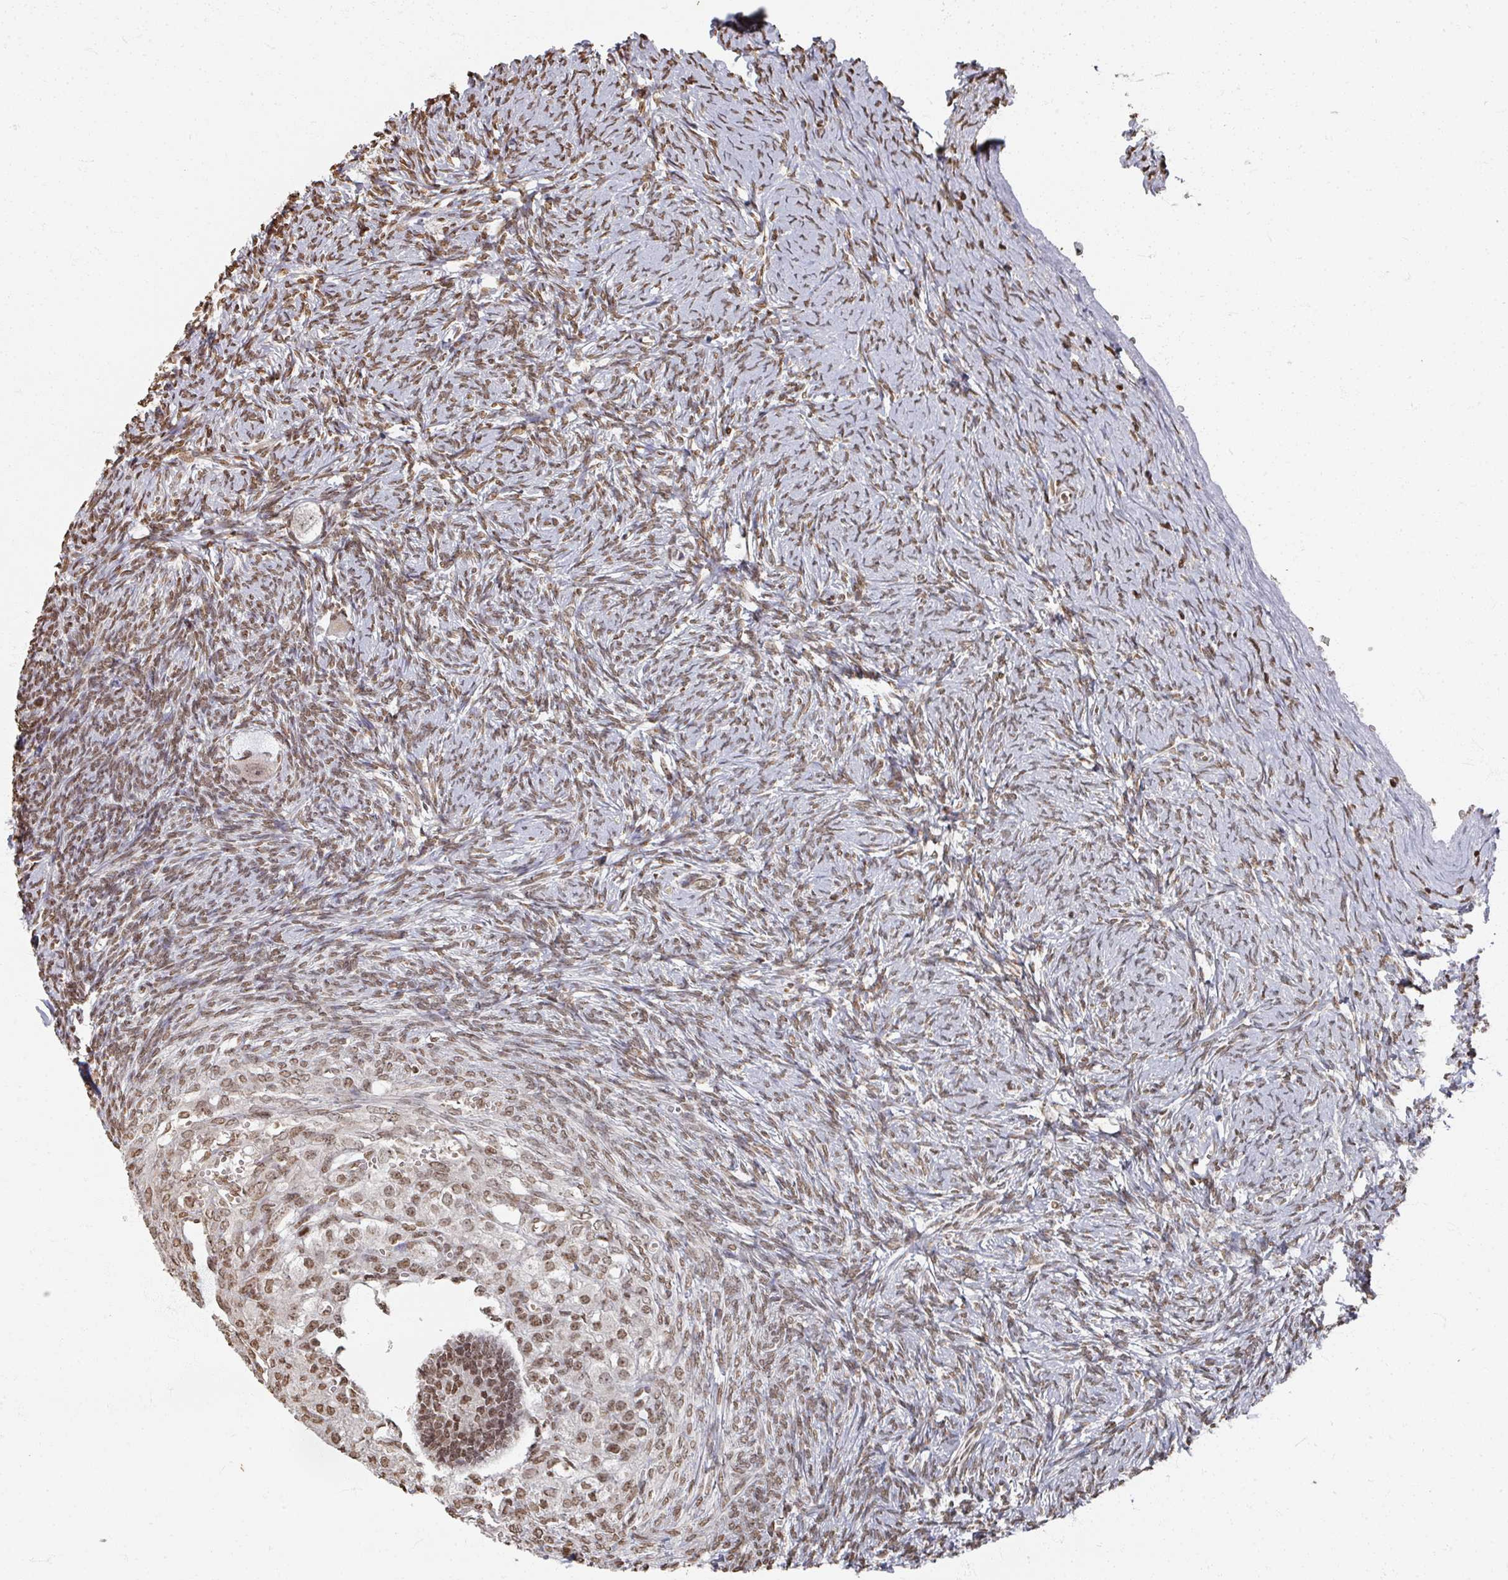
{"staining": {"intensity": "weak", "quantity": ">75%", "location": "nuclear"}, "tissue": "ovary", "cell_type": "Follicle cells", "image_type": "normal", "snomed": [{"axis": "morphology", "description": "Normal tissue, NOS"}, {"axis": "topography", "description": "Ovary"}], "caption": "Immunohistochemistry micrograph of unremarkable ovary stained for a protein (brown), which reveals low levels of weak nuclear staining in approximately >75% of follicle cells.", "gene": "DCUN1D5", "patient": {"sex": "female", "age": 39}}